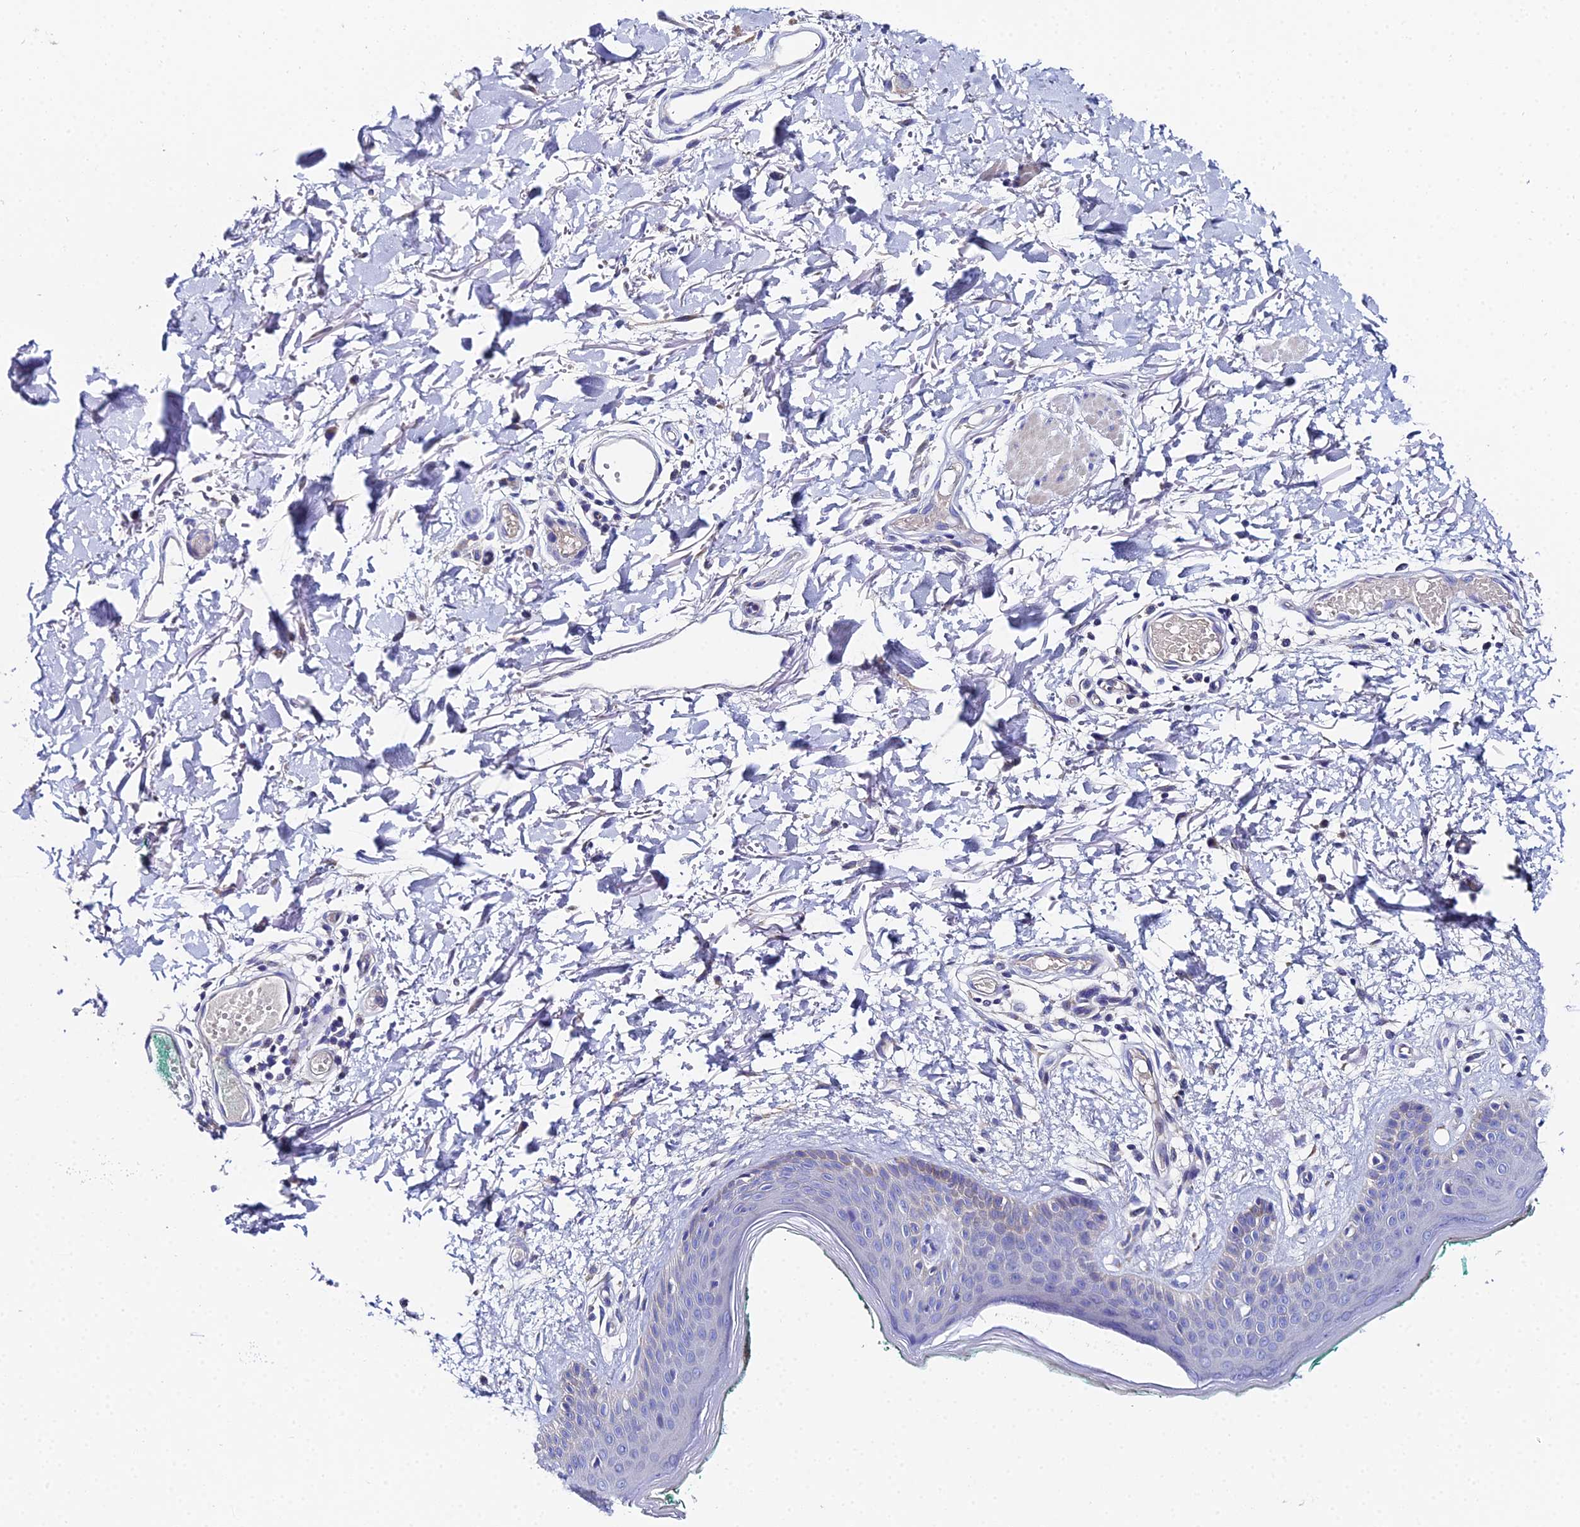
{"staining": {"intensity": "negative", "quantity": "none", "location": "none"}, "tissue": "skin", "cell_type": "Fibroblasts", "image_type": "normal", "snomed": [{"axis": "morphology", "description": "Normal tissue, NOS"}, {"axis": "morphology", "description": "Malignant melanoma, NOS"}, {"axis": "topography", "description": "Skin"}], "caption": "Image shows no significant protein expression in fibroblasts of benign skin.", "gene": "UBE2L3", "patient": {"sex": "male", "age": 62}}